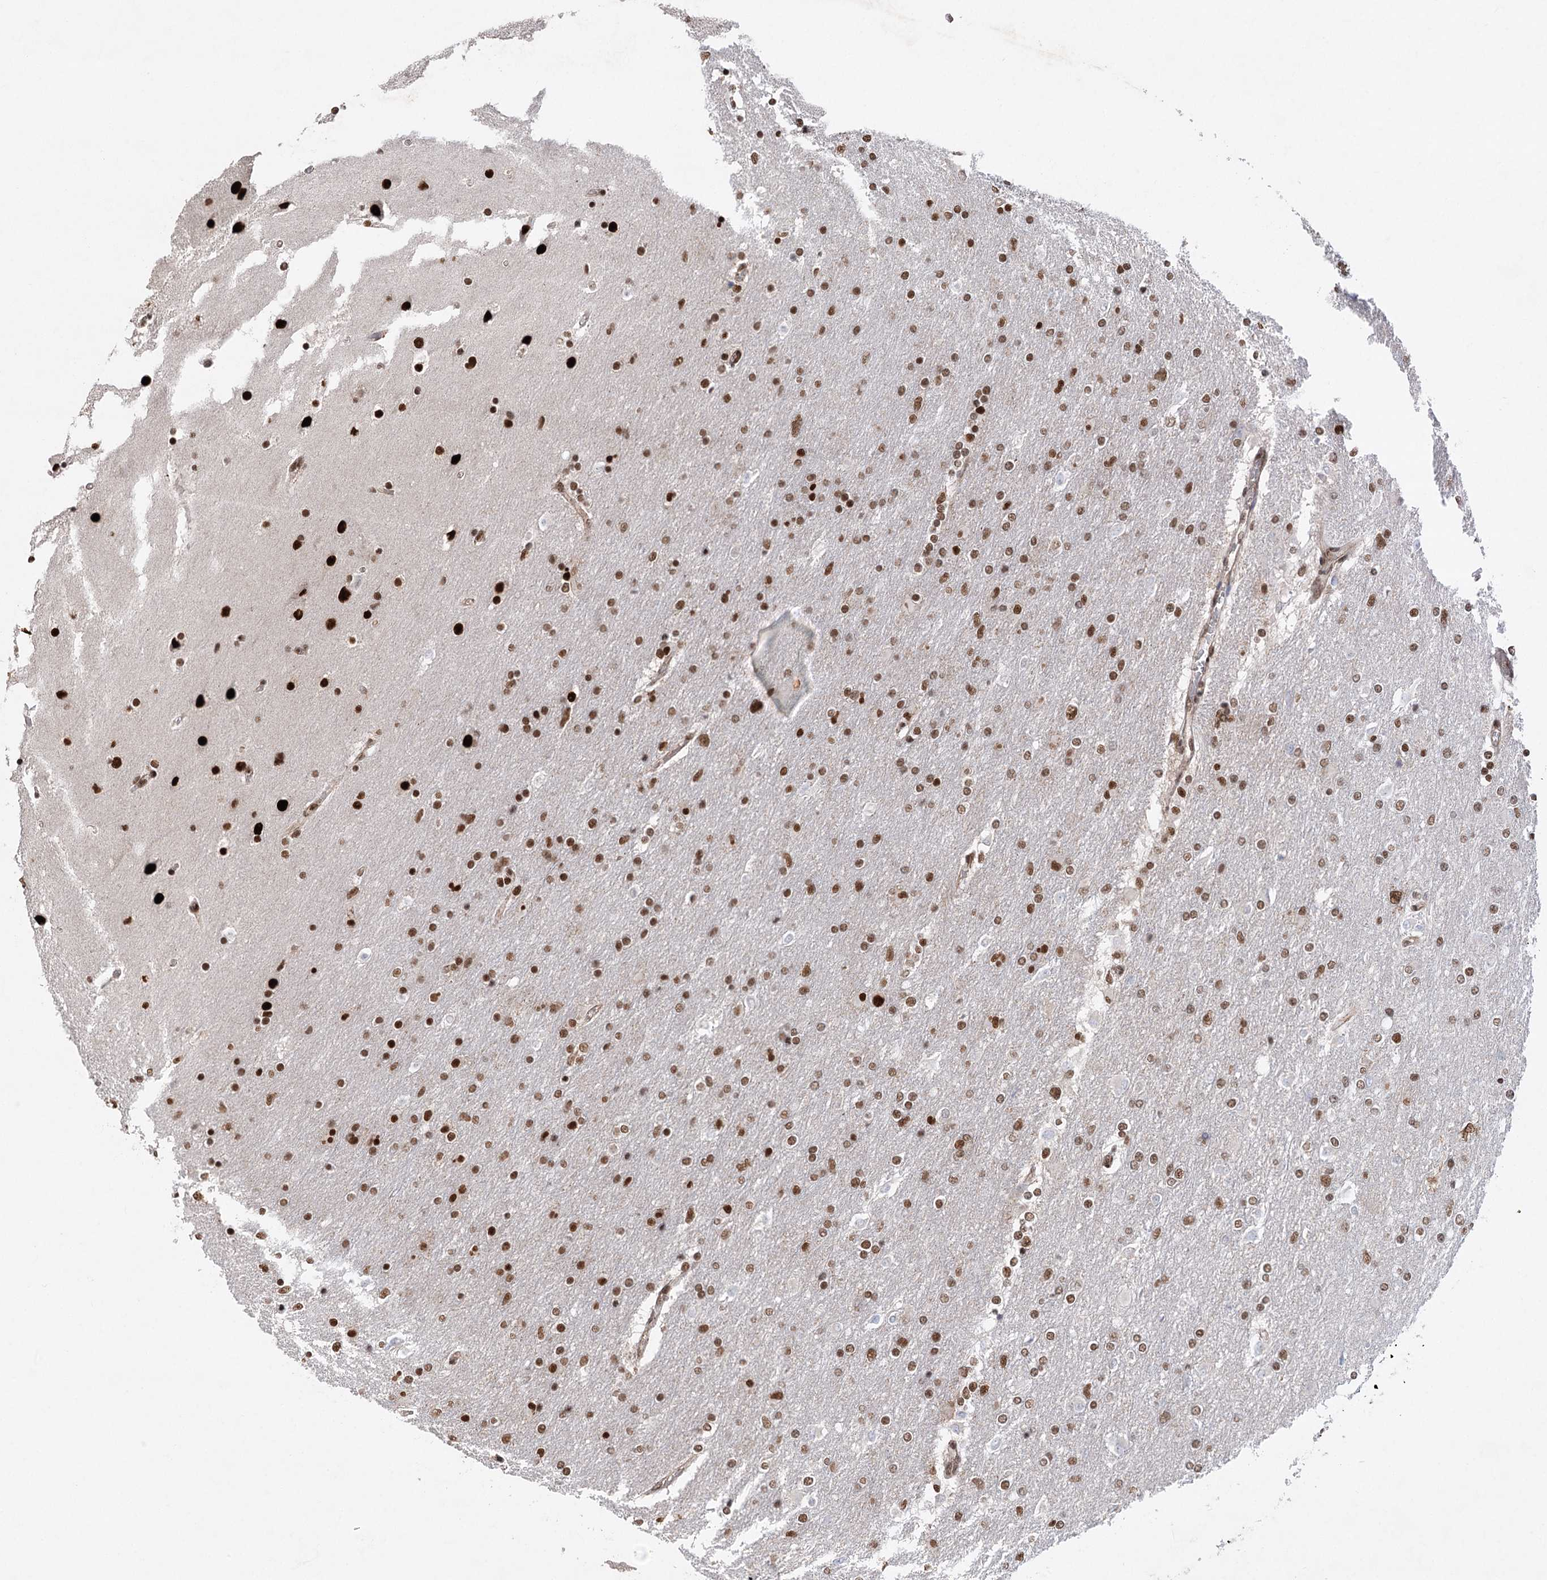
{"staining": {"intensity": "moderate", "quantity": ">75%", "location": "nuclear"}, "tissue": "glioma", "cell_type": "Tumor cells", "image_type": "cancer", "snomed": [{"axis": "morphology", "description": "Glioma, malignant, High grade"}, {"axis": "topography", "description": "Cerebral cortex"}], "caption": "IHC histopathology image of neoplastic tissue: human high-grade glioma (malignant) stained using IHC demonstrates medium levels of moderate protein expression localized specifically in the nuclear of tumor cells, appearing as a nuclear brown color.", "gene": "ZCCHC8", "patient": {"sex": "female", "age": 36}}